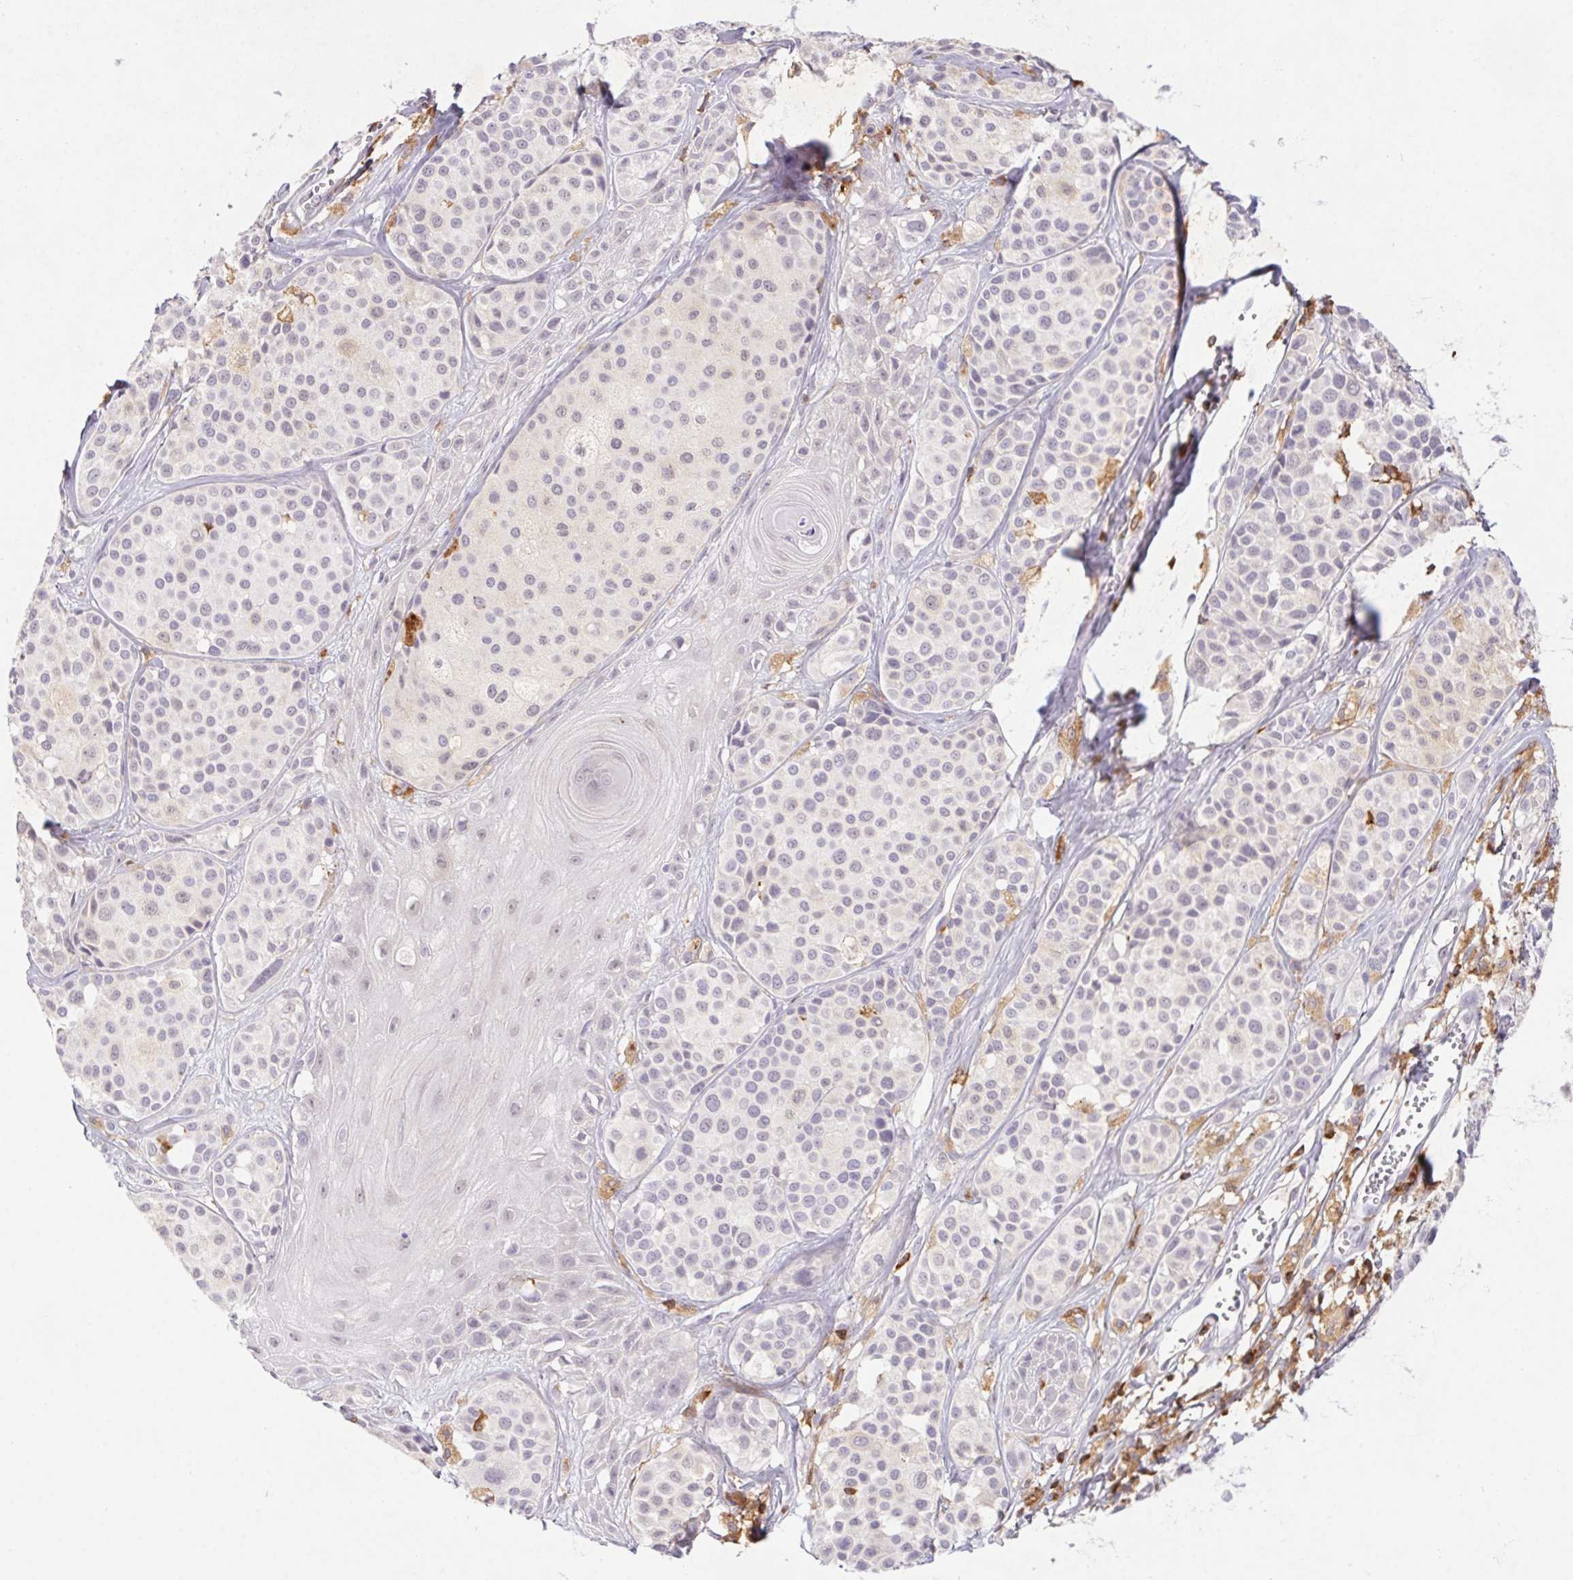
{"staining": {"intensity": "negative", "quantity": "none", "location": "none"}, "tissue": "melanoma", "cell_type": "Tumor cells", "image_type": "cancer", "snomed": [{"axis": "morphology", "description": "Malignant melanoma, NOS"}, {"axis": "topography", "description": "Skin"}], "caption": "Micrograph shows no significant protein staining in tumor cells of malignant melanoma. (DAB immunohistochemistry (IHC), high magnification).", "gene": "APBB1IP", "patient": {"sex": "male", "age": 77}}